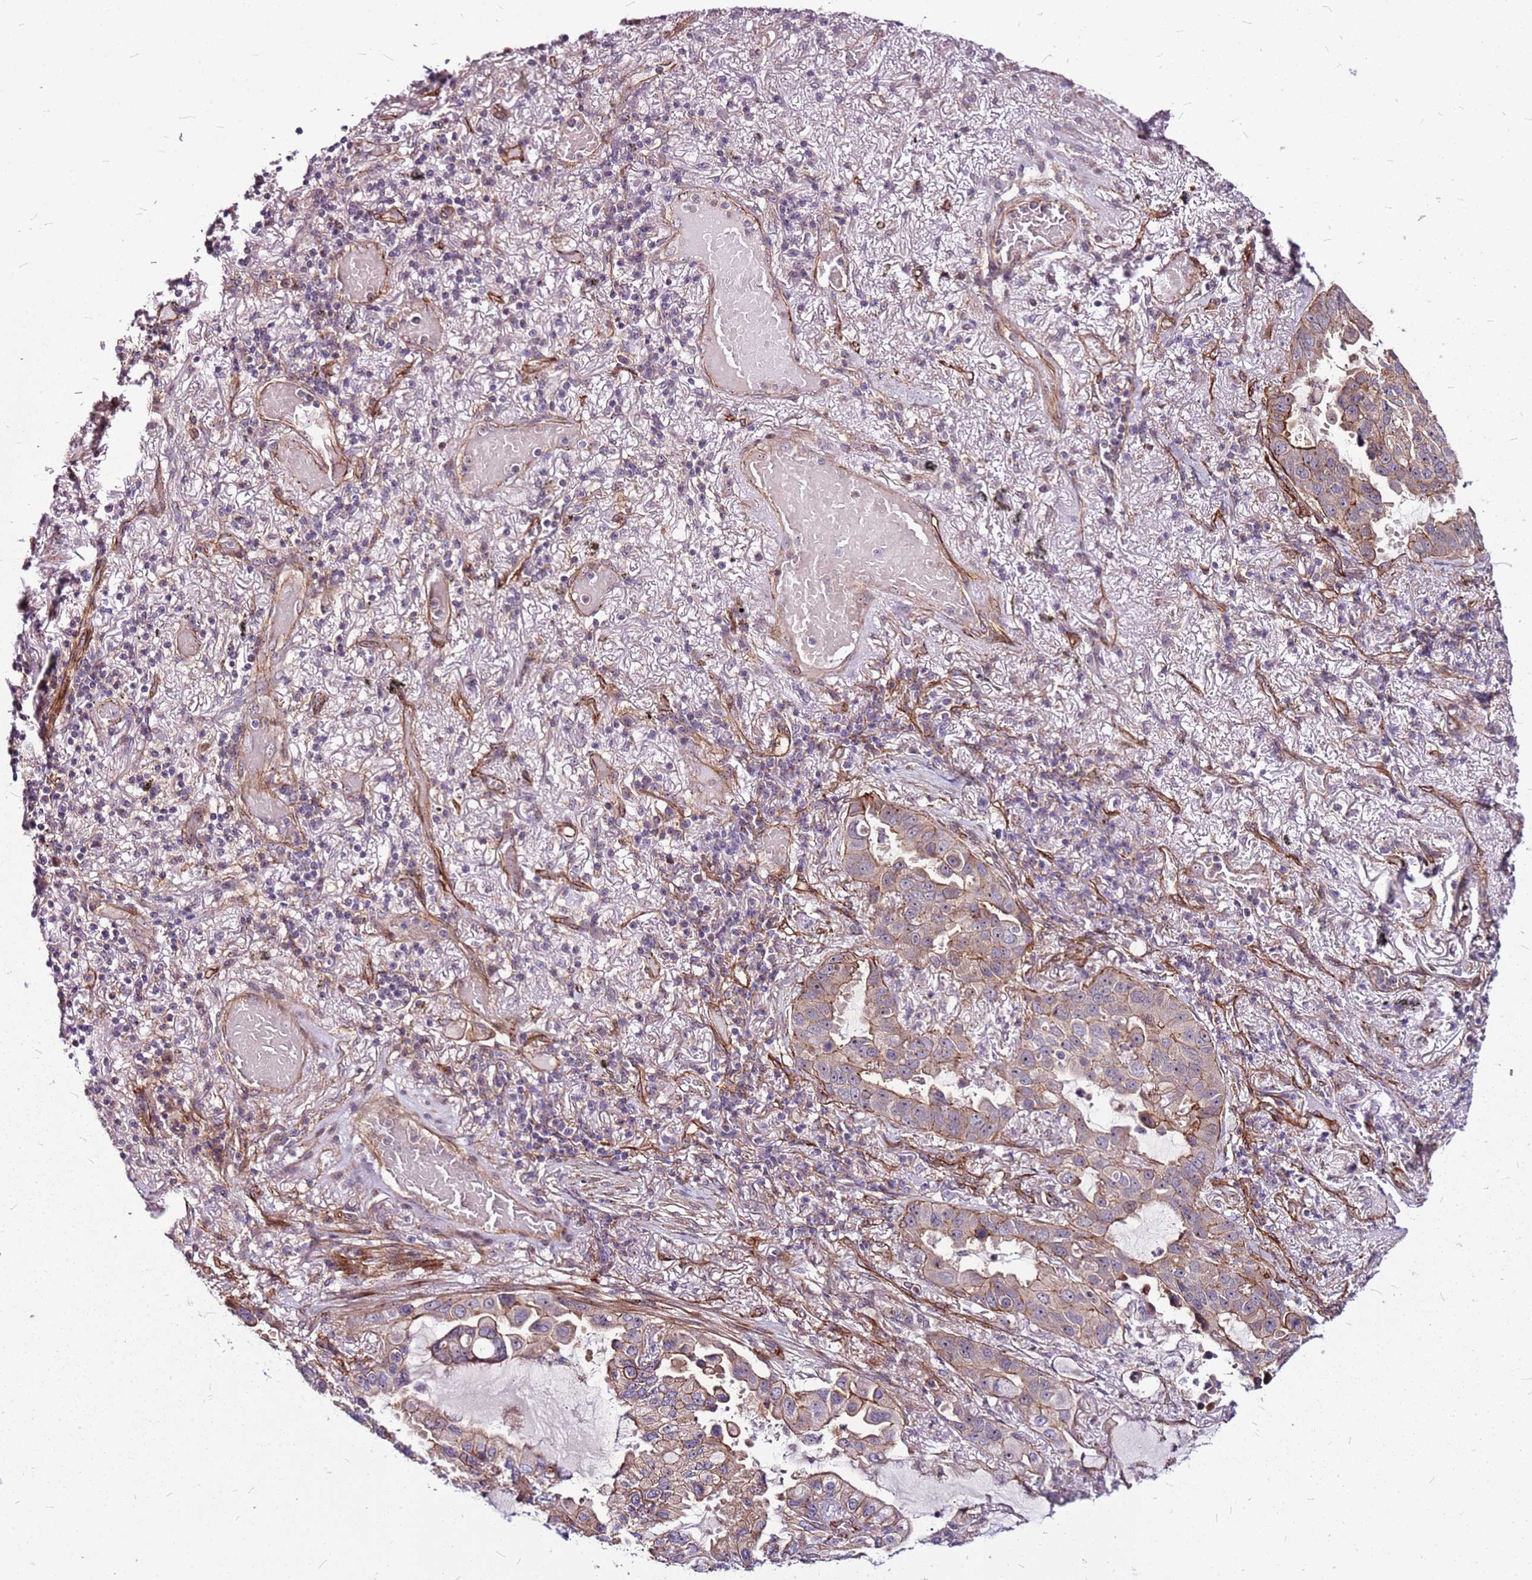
{"staining": {"intensity": "moderate", "quantity": ">75%", "location": "cytoplasmic/membranous"}, "tissue": "lung cancer", "cell_type": "Tumor cells", "image_type": "cancer", "snomed": [{"axis": "morphology", "description": "Adenocarcinoma, NOS"}, {"axis": "topography", "description": "Lung"}], "caption": "A brown stain labels moderate cytoplasmic/membranous expression of a protein in lung cancer (adenocarcinoma) tumor cells.", "gene": "TOPAZ1", "patient": {"sex": "male", "age": 64}}